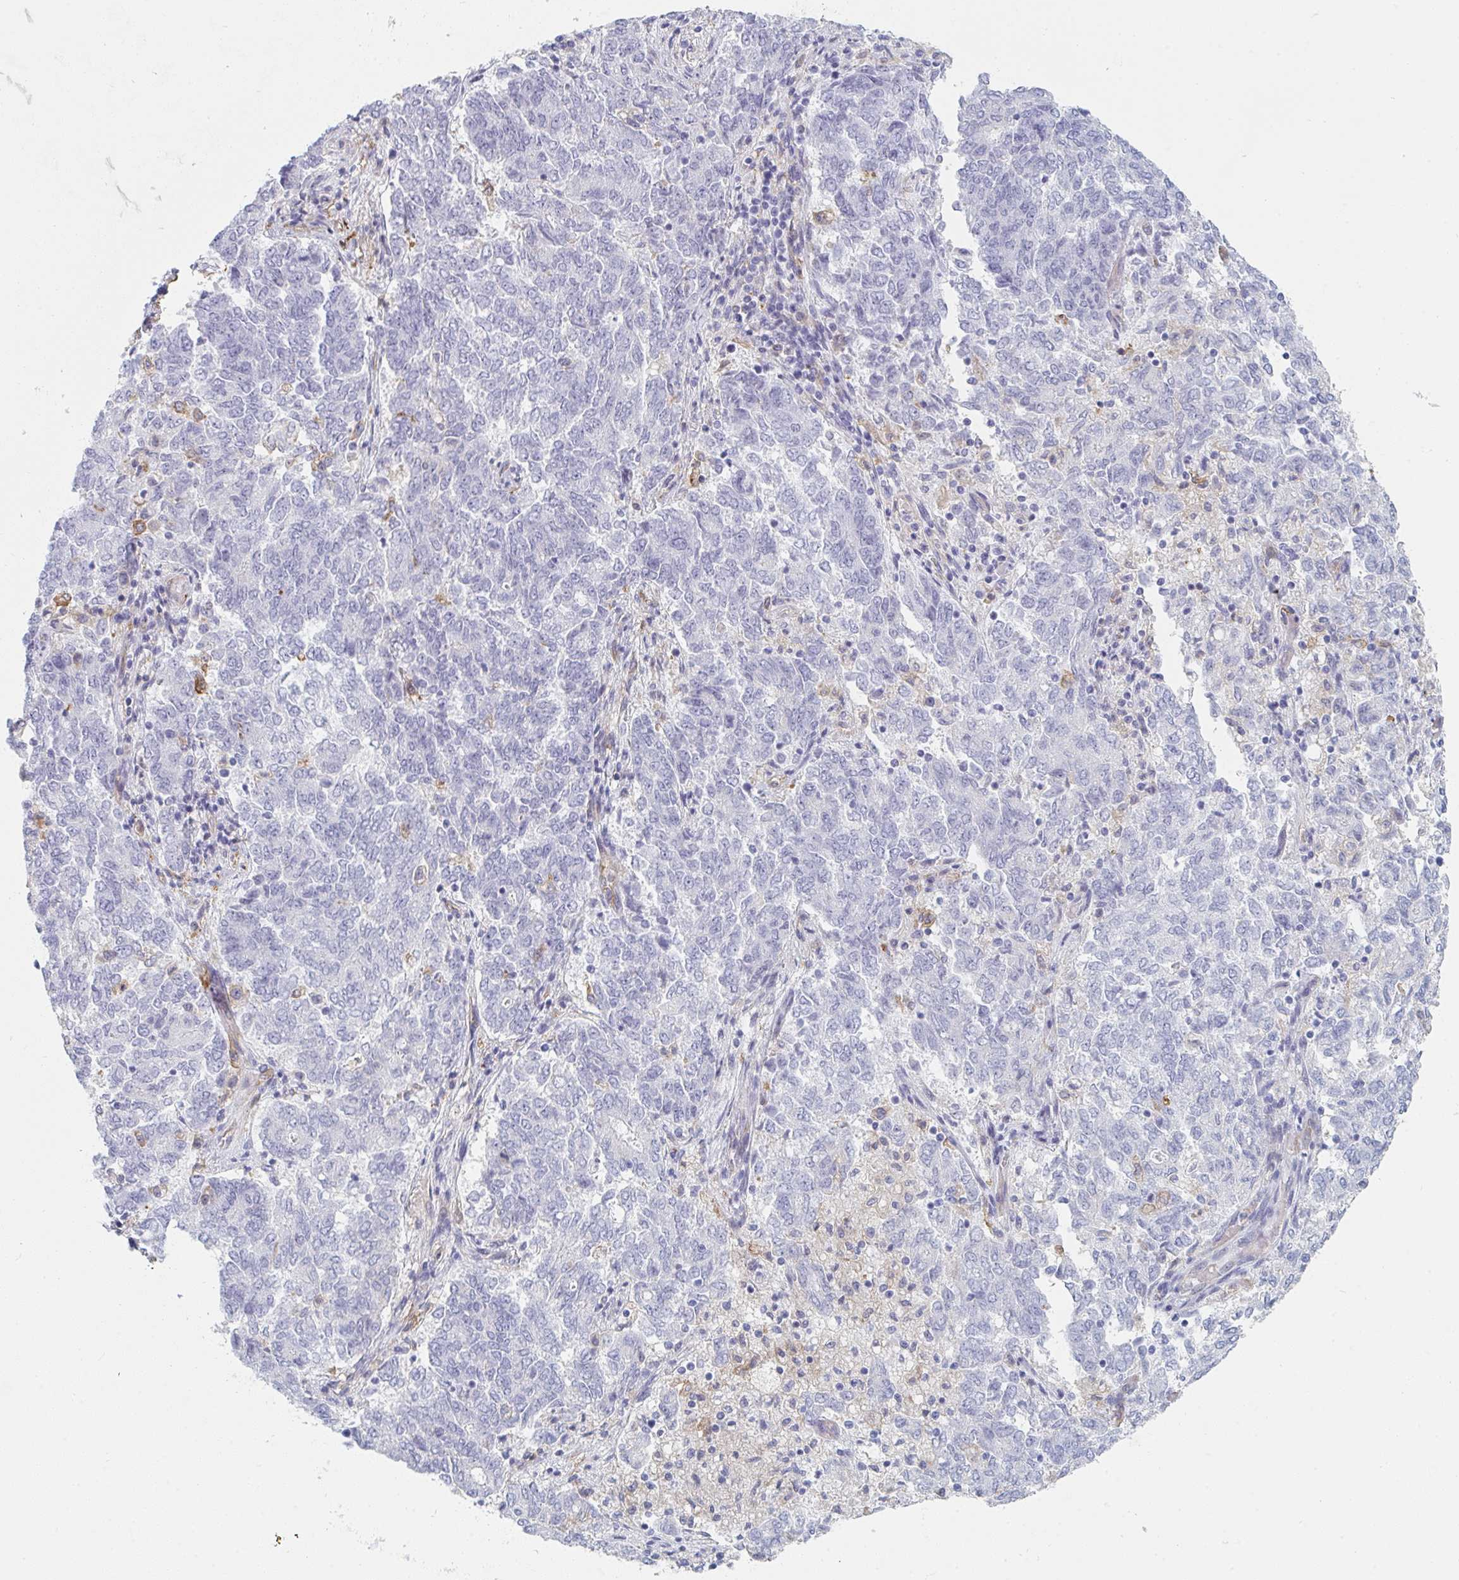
{"staining": {"intensity": "negative", "quantity": "none", "location": "none"}, "tissue": "endometrial cancer", "cell_type": "Tumor cells", "image_type": "cancer", "snomed": [{"axis": "morphology", "description": "Adenocarcinoma, NOS"}, {"axis": "topography", "description": "Endometrium"}], "caption": "A high-resolution histopathology image shows immunohistochemistry (IHC) staining of endometrial cancer, which exhibits no significant expression in tumor cells. The staining was performed using DAB (3,3'-diaminobenzidine) to visualize the protein expression in brown, while the nuclei were stained in blue with hematoxylin (Magnification: 20x).", "gene": "DAB2", "patient": {"sex": "female", "age": 80}}